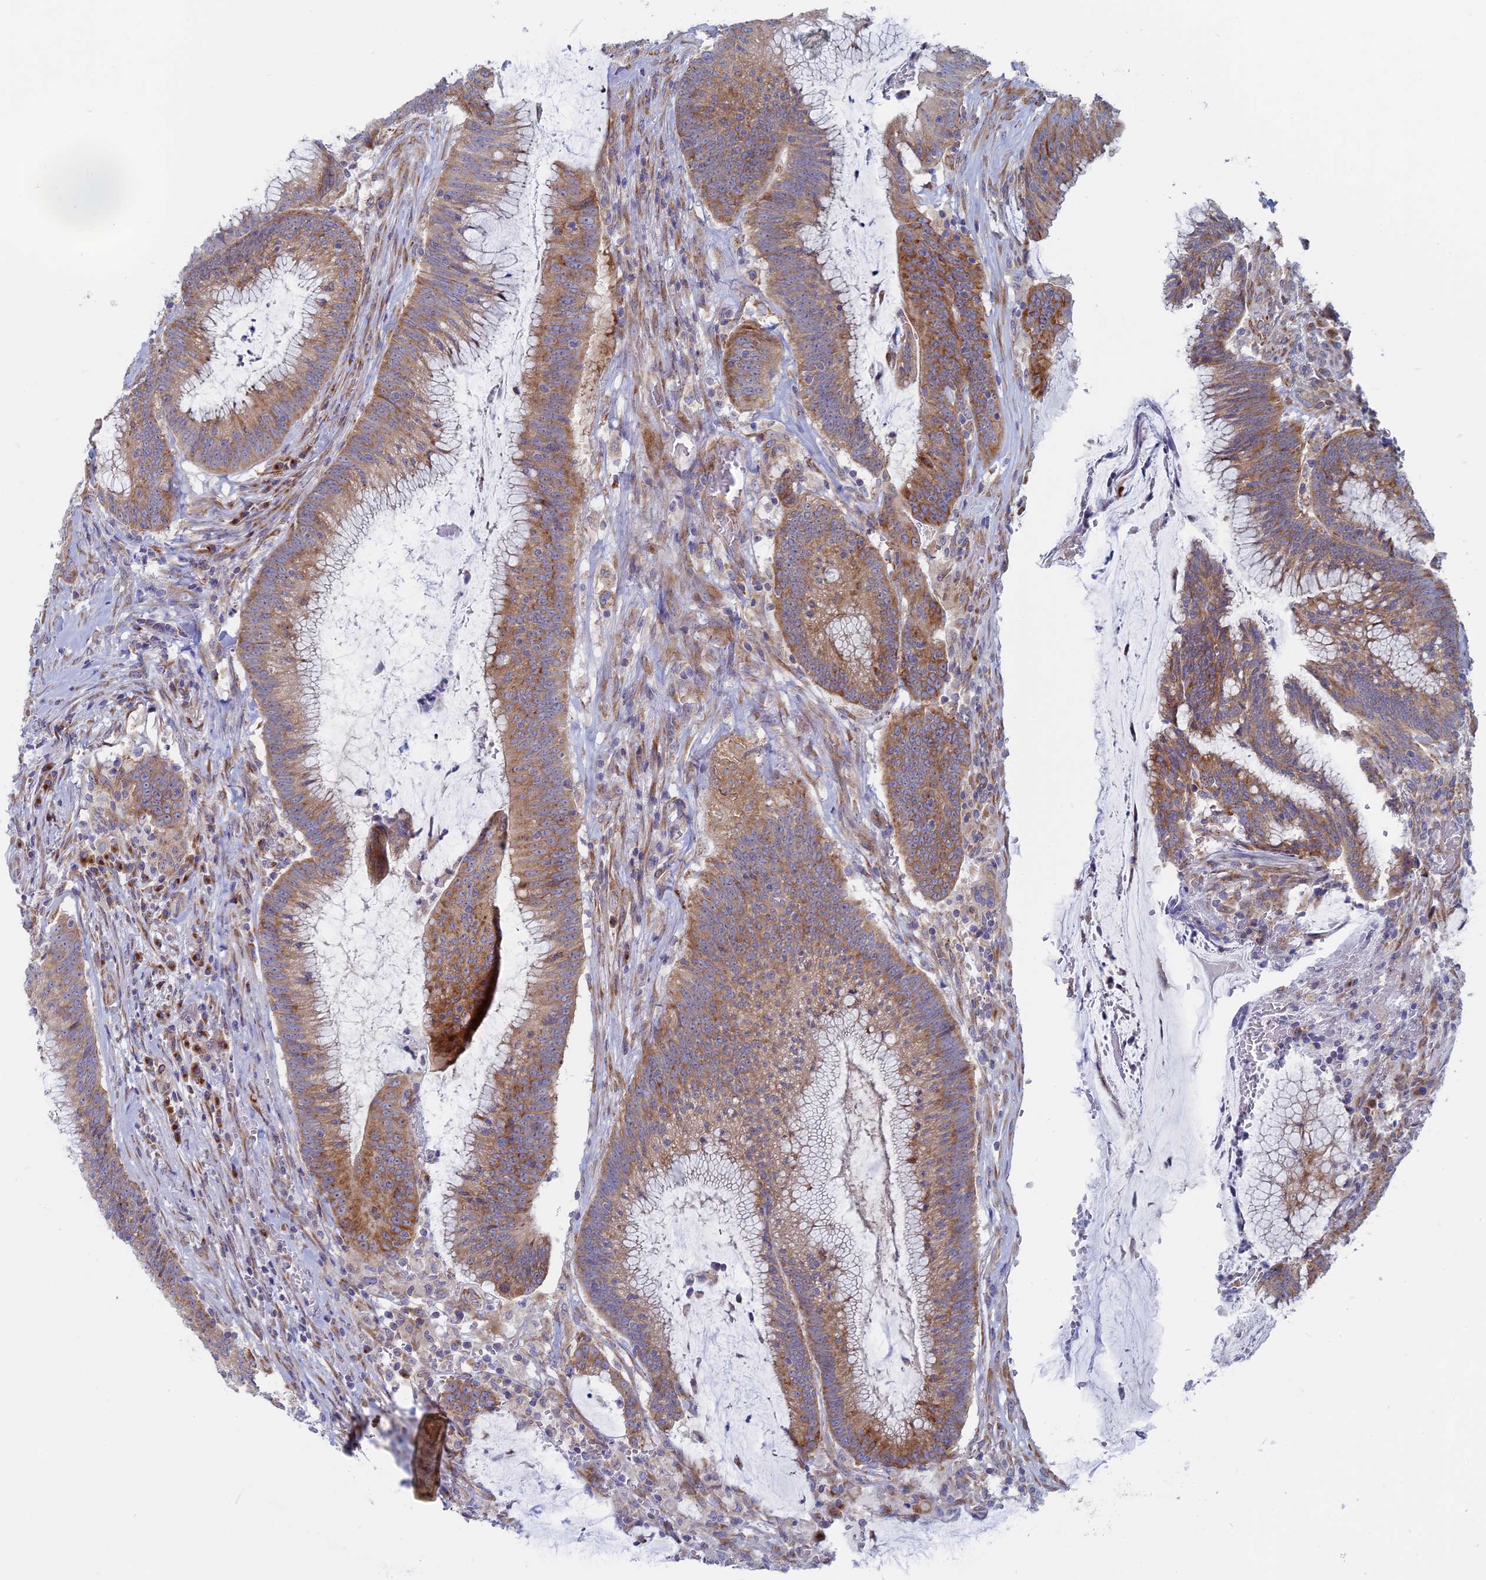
{"staining": {"intensity": "moderate", "quantity": ">75%", "location": "cytoplasmic/membranous"}, "tissue": "colorectal cancer", "cell_type": "Tumor cells", "image_type": "cancer", "snomed": [{"axis": "morphology", "description": "Adenocarcinoma, NOS"}, {"axis": "topography", "description": "Rectum"}], "caption": "Moderate cytoplasmic/membranous protein staining is present in approximately >75% of tumor cells in colorectal adenocarcinoma. The protein of interest is stained brown, and the nuclei are stained in blue (DAB (3,3'-diaminobenzidine) IHC with brightfield microscopy, high magnification).", "gene": "TBC1D30", "patient": {"sex": "female", "age": 77}}